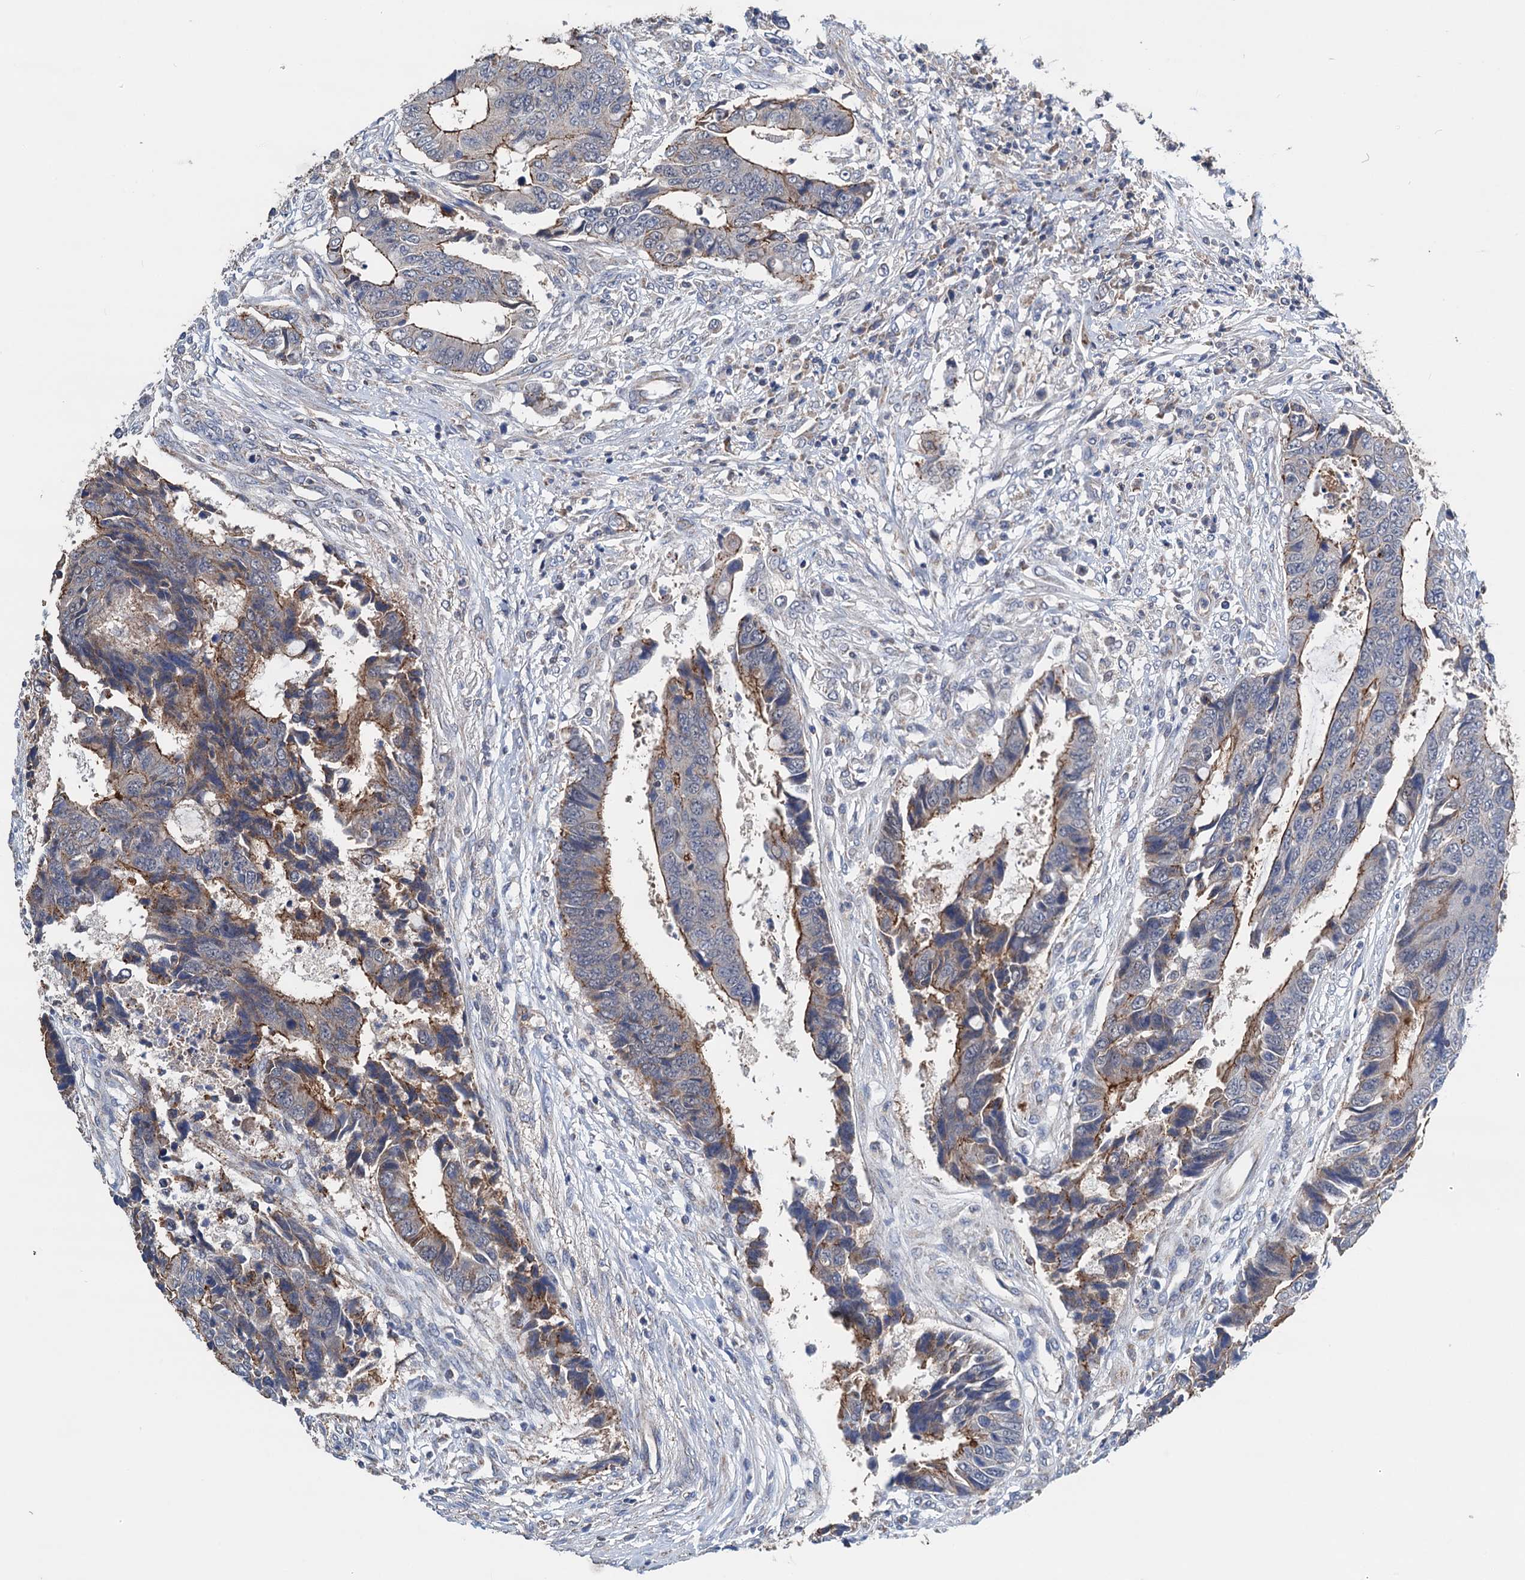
{"staining": {"intensity": "moderate", "quantity": "25%-75%", "location": "cytoplasmic/membranous"}, "tissue": "colorectal cancer", "cell_type": "Tumor cells", "image_type": "cancer", "snomed": [{"axis": "morphology", "description": "Adenocarcinoma, NOS"}, {"axis": "topography", "description": "Rectum"}], "caption": "The histopathology image shows staining of colorectal adenocarcinoma, revealing moderate cytoplasmic/membranous protein expression (brown color) within tumor cells.", "gene": "DGLUCY", "patient": {"sex": "male", "age": 84}}